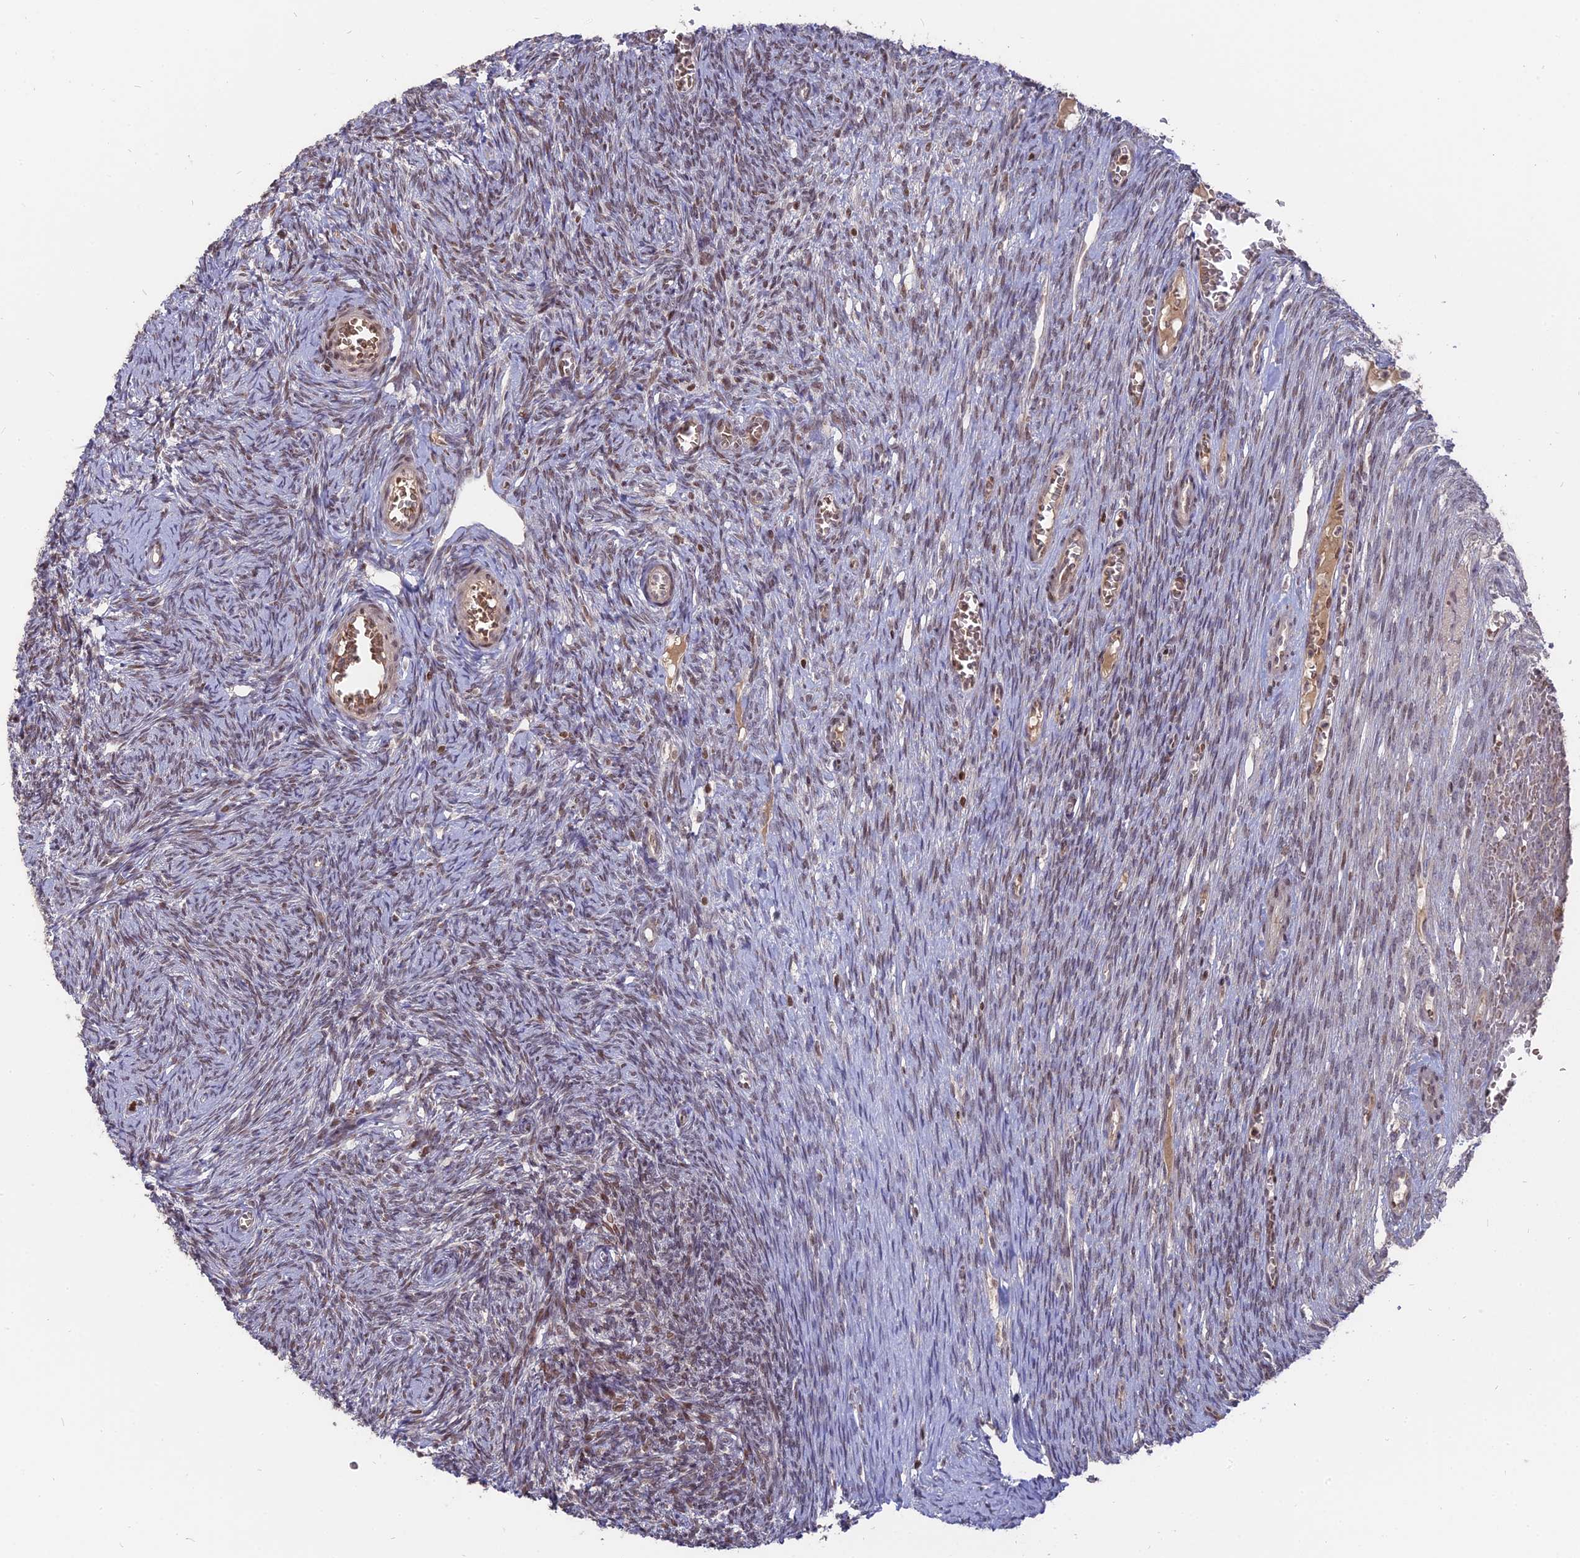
{"staining": {"intensity": "weak", "quantity": "<25%", "location": "nuclear"}, "tissue": "ovary", "cell_type": "Ovarian stroma cells", "image_type": "normal", "snomed": [{"axis": "morphology", "description": "Normal tissue, NOS"}, {"axis": "topography", "description": "Ovary"}], "caption": "Immunohistochemical staining of unremarkable ovary demonstrates no significant expression in ovarian stroma cells.", "gene": "NR1H3", "patient": {"sex": "female", "age": 44}}